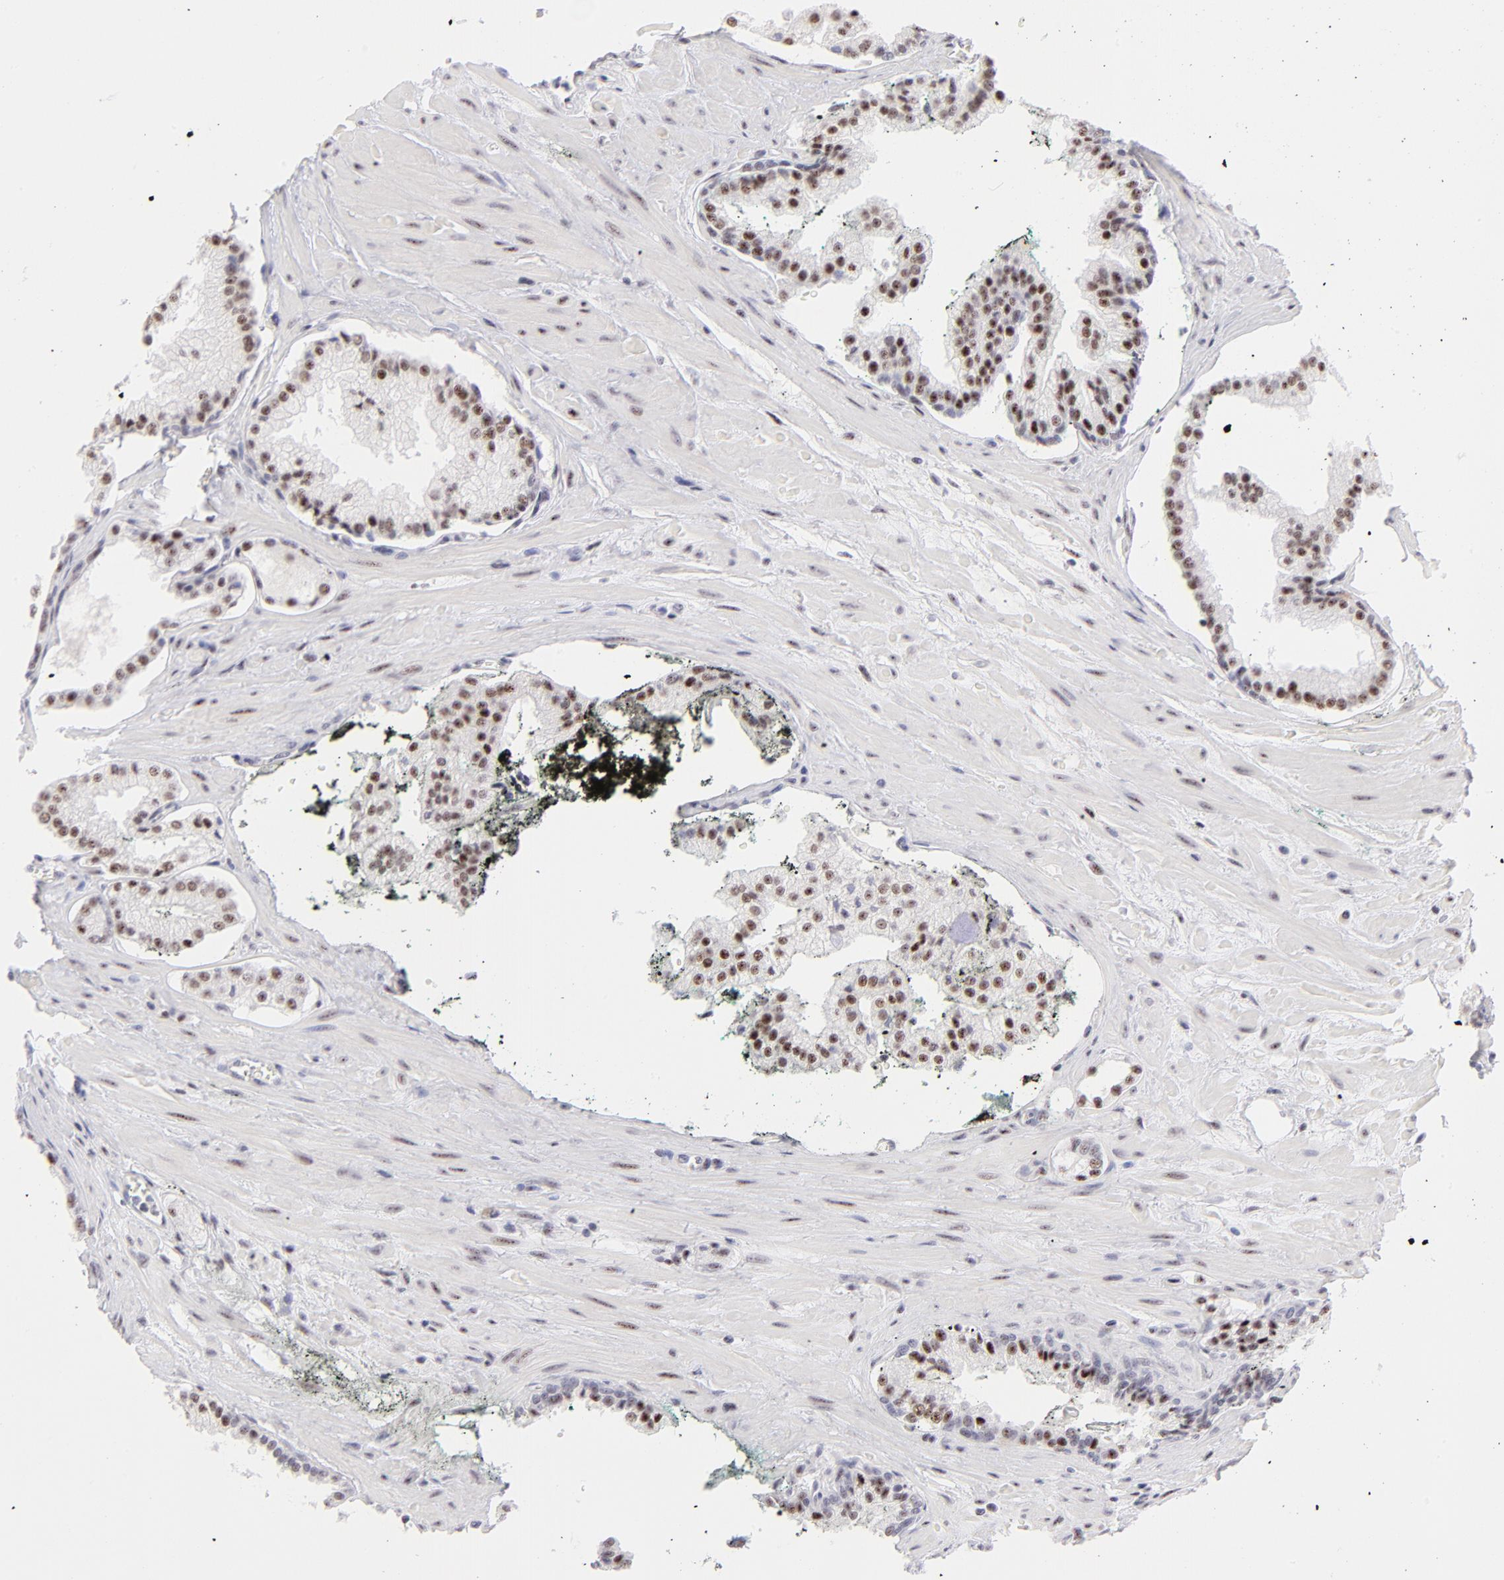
{"staining": {"intensity": "moderate", "quantity": ">75%", "location": "nuclear"}, "tissue": "prostate cancer", "cell_type": "Tumor cells", "image_type": "cancer", "snomed": [{"axis": "morphology", "description": "Adenocarcinoma, Medium grade"}, {"axis": "topography", "description": "Prostate"}], "caption": "Medium-grade adenocarcinoma (prostate) stained for a protein (brown) shows moderate nuclear positive positivity in approximately >75% of tumor cells.", "gene": "CDC25C", "patient": {"sex": "male", "age": 60}}